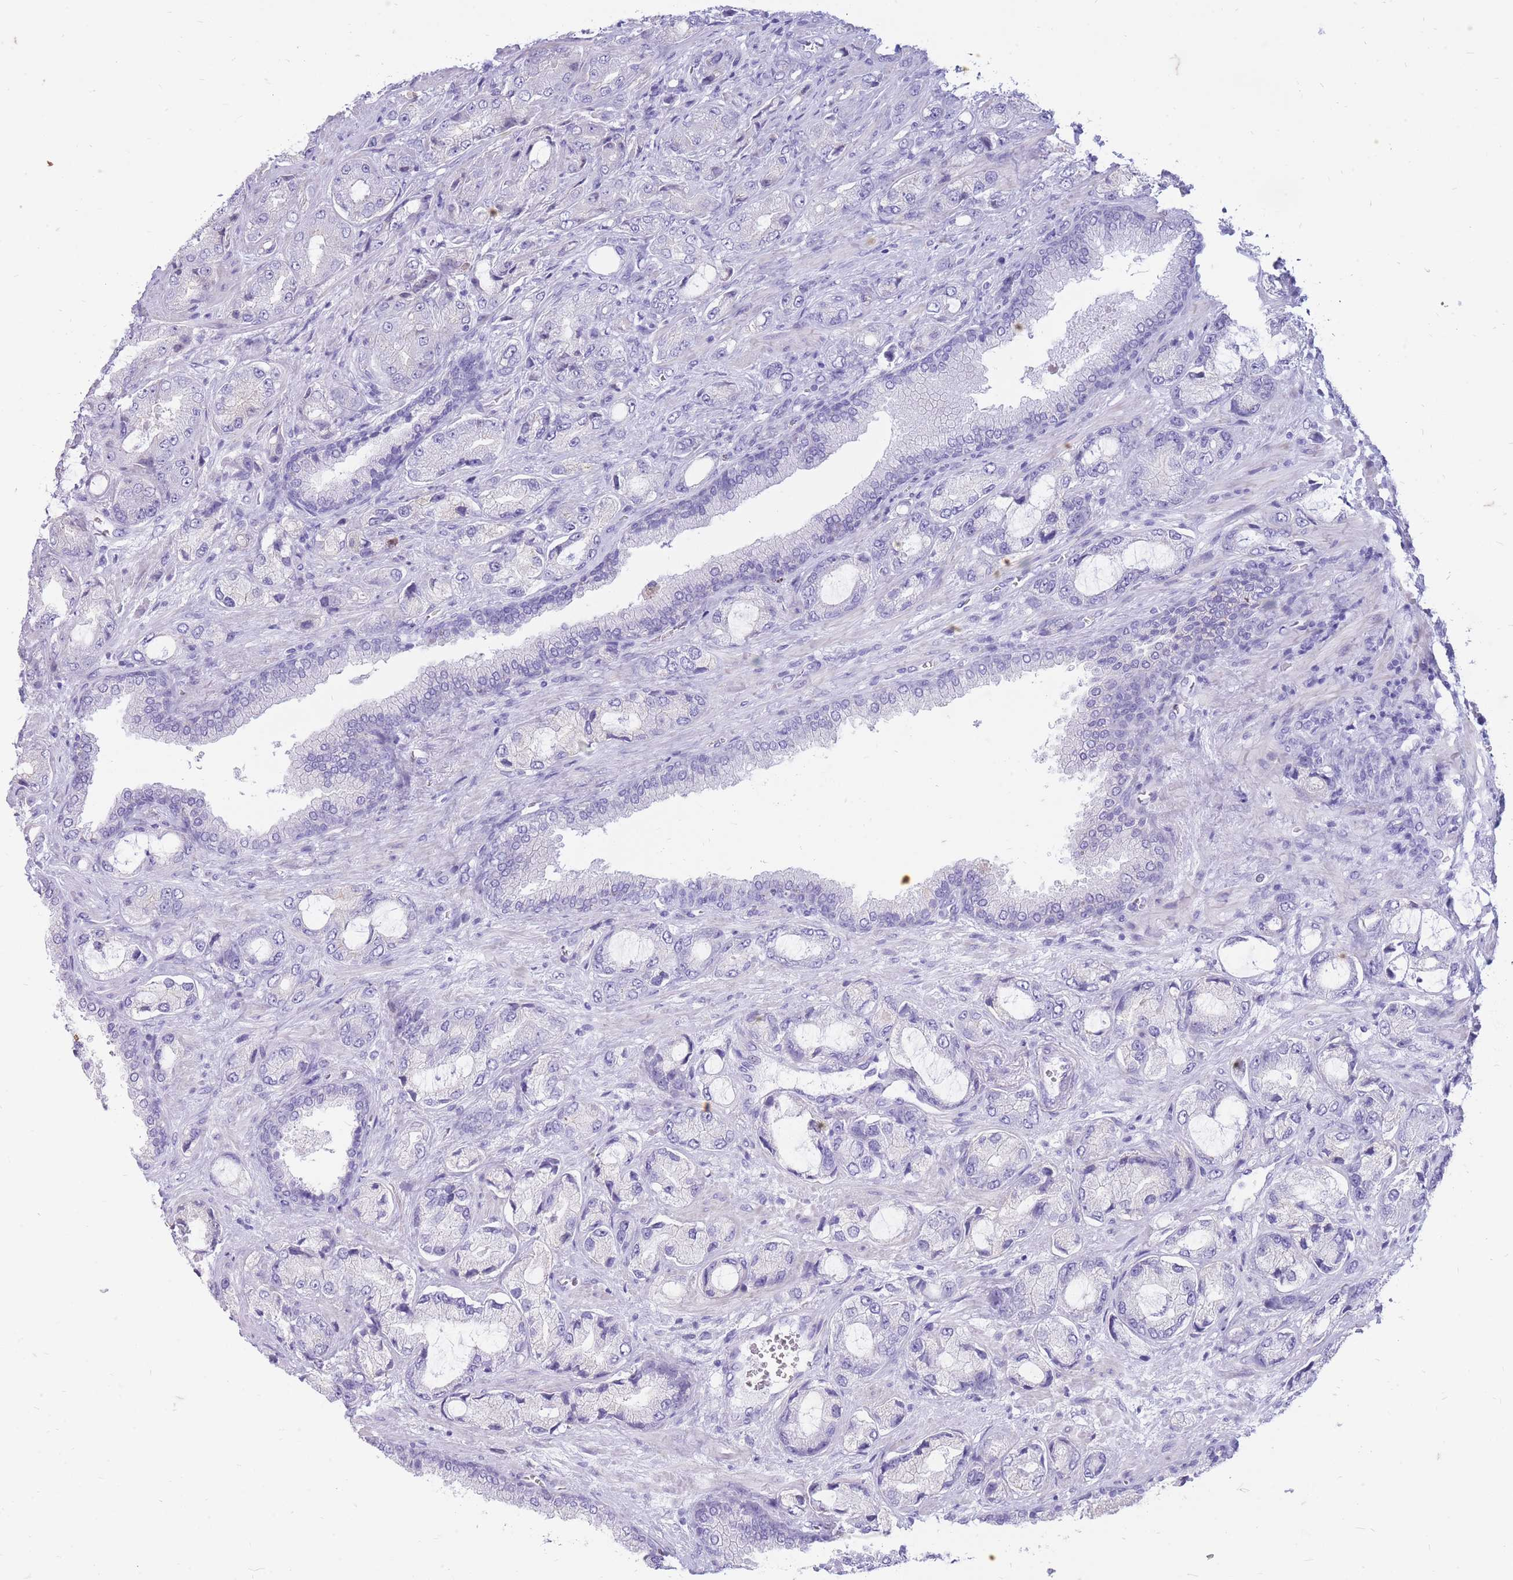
{"staining": {"intensity": "negative", "quantity": "none", "location": "none"}, "tissue": "prostate cancer", "cell_type": "Tumor cells", "image_type": "cancer", "snomed": [{"axis": "morphology", "description": "Adenocarcinoma, High grade"}, {"axis": "topography", "description": "Prostate"}], "caption": "Tumor cells are negative for brown protein staining in prostate cancer (high-grade adenocarcinoma).", "gene": "ZFP37", "patient": {"sex": "male", "age": 68}}